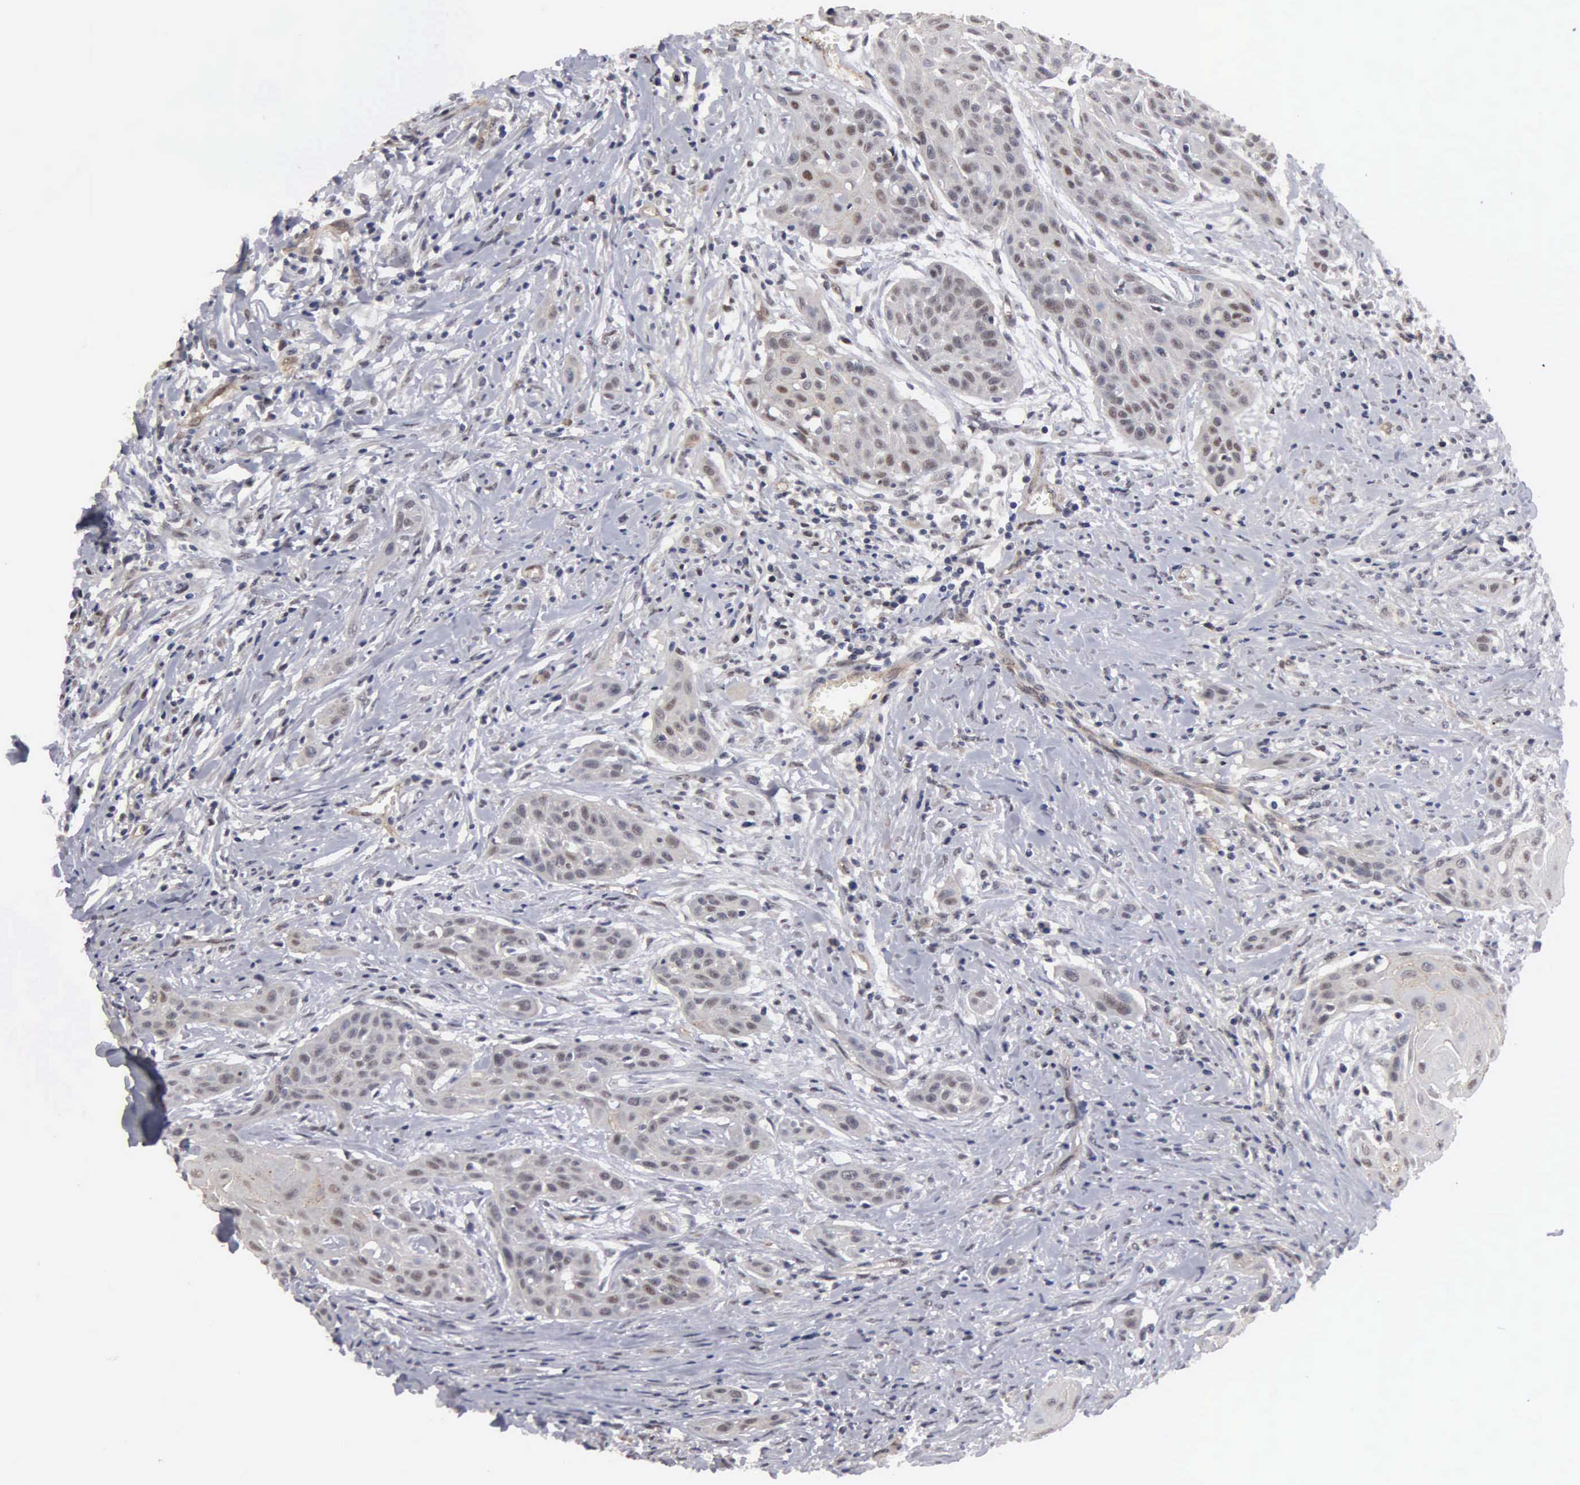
{"staining": {"intensity": "weak", "quantity": "25%-75%", "location": "nuclear"}, "tissue": "head and neck cancer", "cell_type": "Tumor cells", "image_type": "cancer", "snomed": [{"axis": "morphology", "description": "Squamous cell carcinoma, NOS"}, {"axis": "morphology", "description": "Squamous cell carcinoma, metastatic, NOS"}, {"axis": "topography", "description": "Lymph node"}, {"axis": "topography", "description": "Salivary gland"}, {"axis": "topography", "description": "Head-Neck"}], "caption": "High-magnification brightfield microscopy of head and neck cancer (metastatic squamous cell carcinoma) stained with DAB (brown) and counterstained with hematoxylin (blue). tumor cells exhibit weak nuclear expression is identified in approximately25%-75% of cells.", "gene": "ZBTB33", "patient": {"sex": "female", "age": 74}}